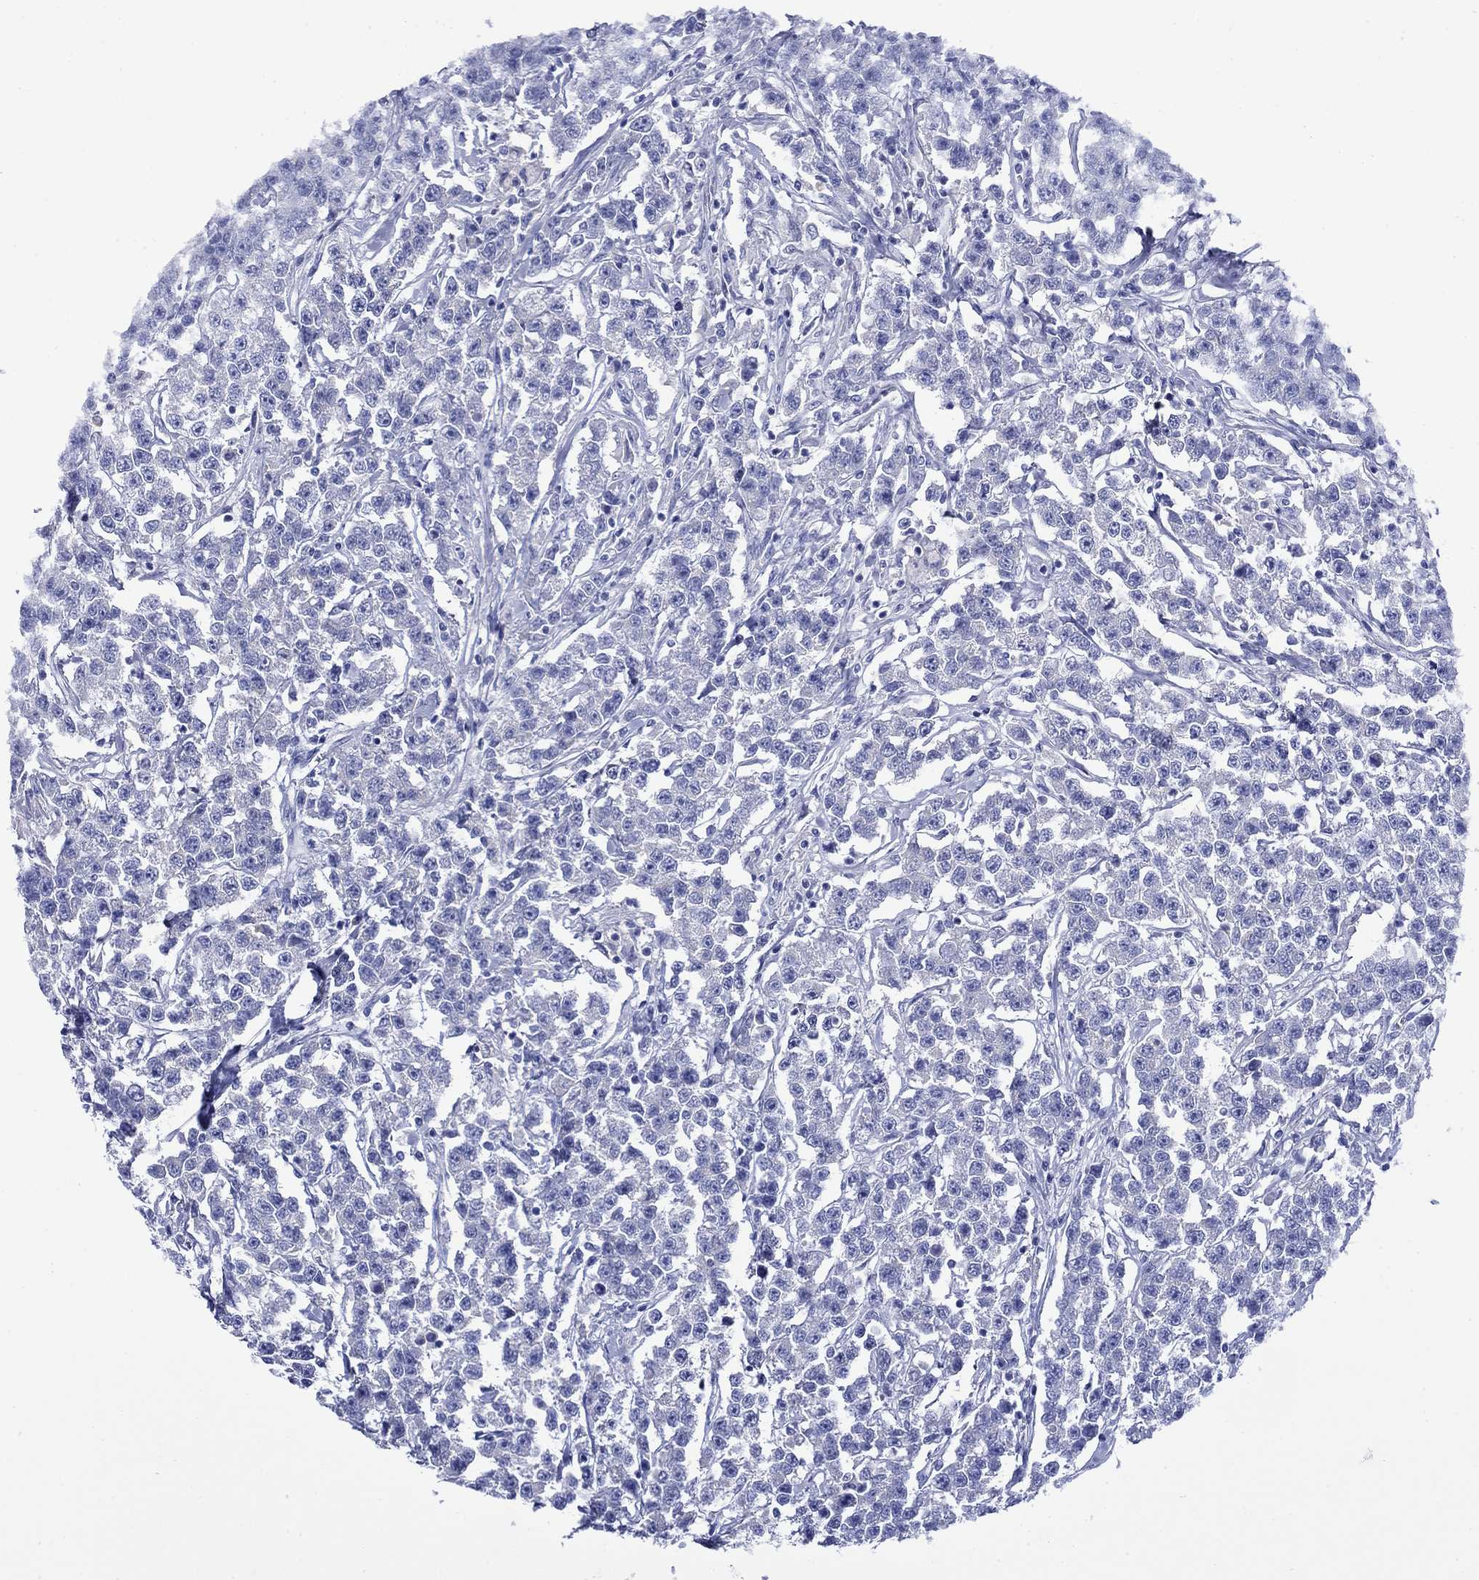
{"staining": {"intensity": "negative", "quantity": "none", "location": "none"}, "tissue": "testis cancer", "cell_type": "Tumor cells", "image_type": "cancer", "snomed": [{"axis": "morphology", "description": "Seminoma, NOS"}, {"axis": "topography", "description": "Testis"}], "caption": "Protein analysis of seminoma (testis) demonstrates no significant expression in tumor cells.", "gene": "GIP", "patient": {"sex": "male", "age": 59}}